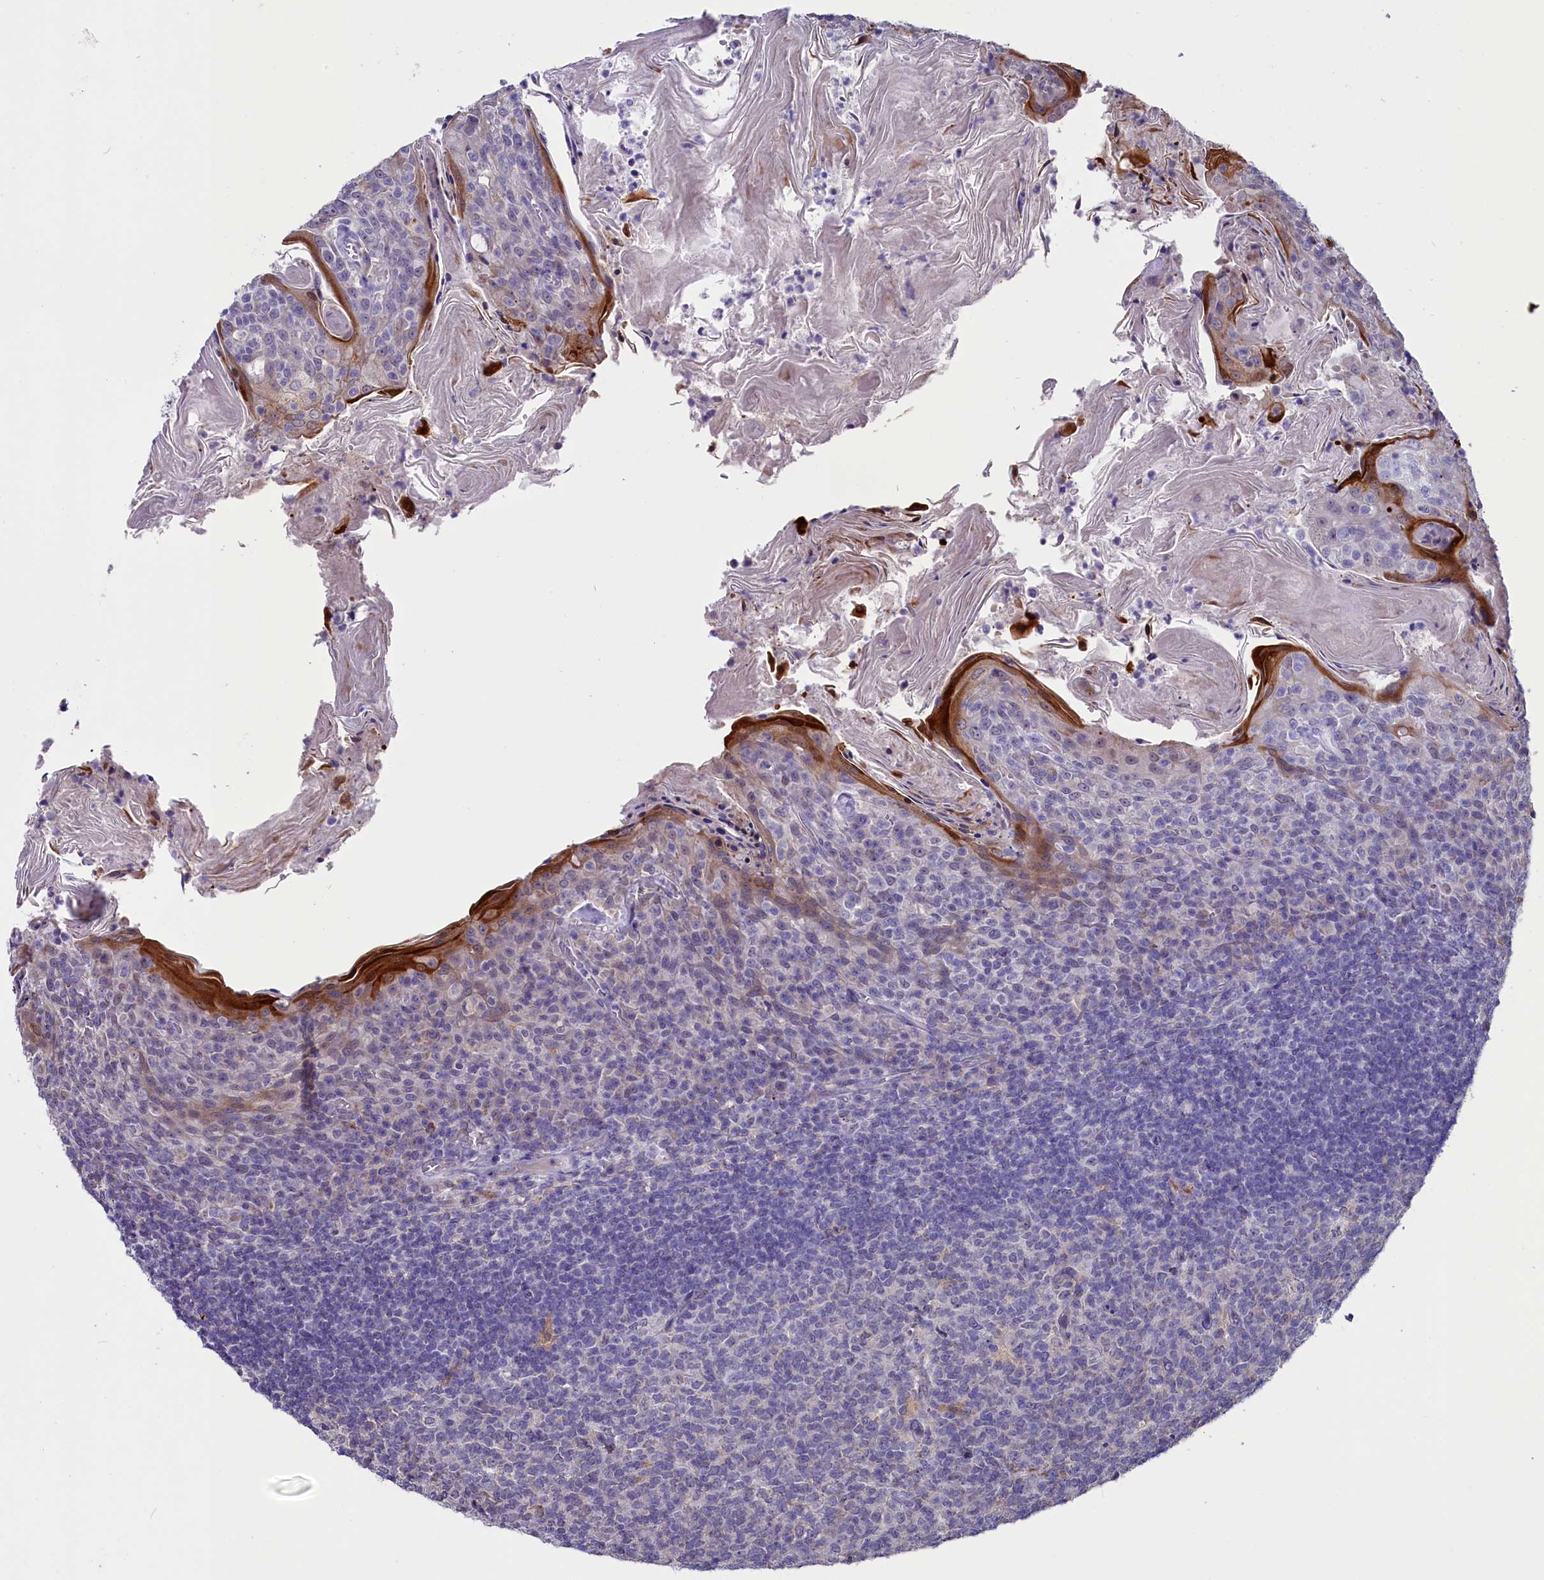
{"staining": {"intensity": "negative", "quantity": "none", "location": "none"}, "tissue": "tonsil", "cell_type": "Germinal center cells", "image_type": "normal", "snomed": [{"axis": "morphology", "description": "Normal tissue, NOS"}, {"axis": "topography", "description": "Tonsil"}], "caption": "DAB immunohistochemical staining of unremarkable human tonsil reveals no significant staining in germinal center cells.", "gene": "SCD5", "patient": {"sex": "female", "age": 10}}